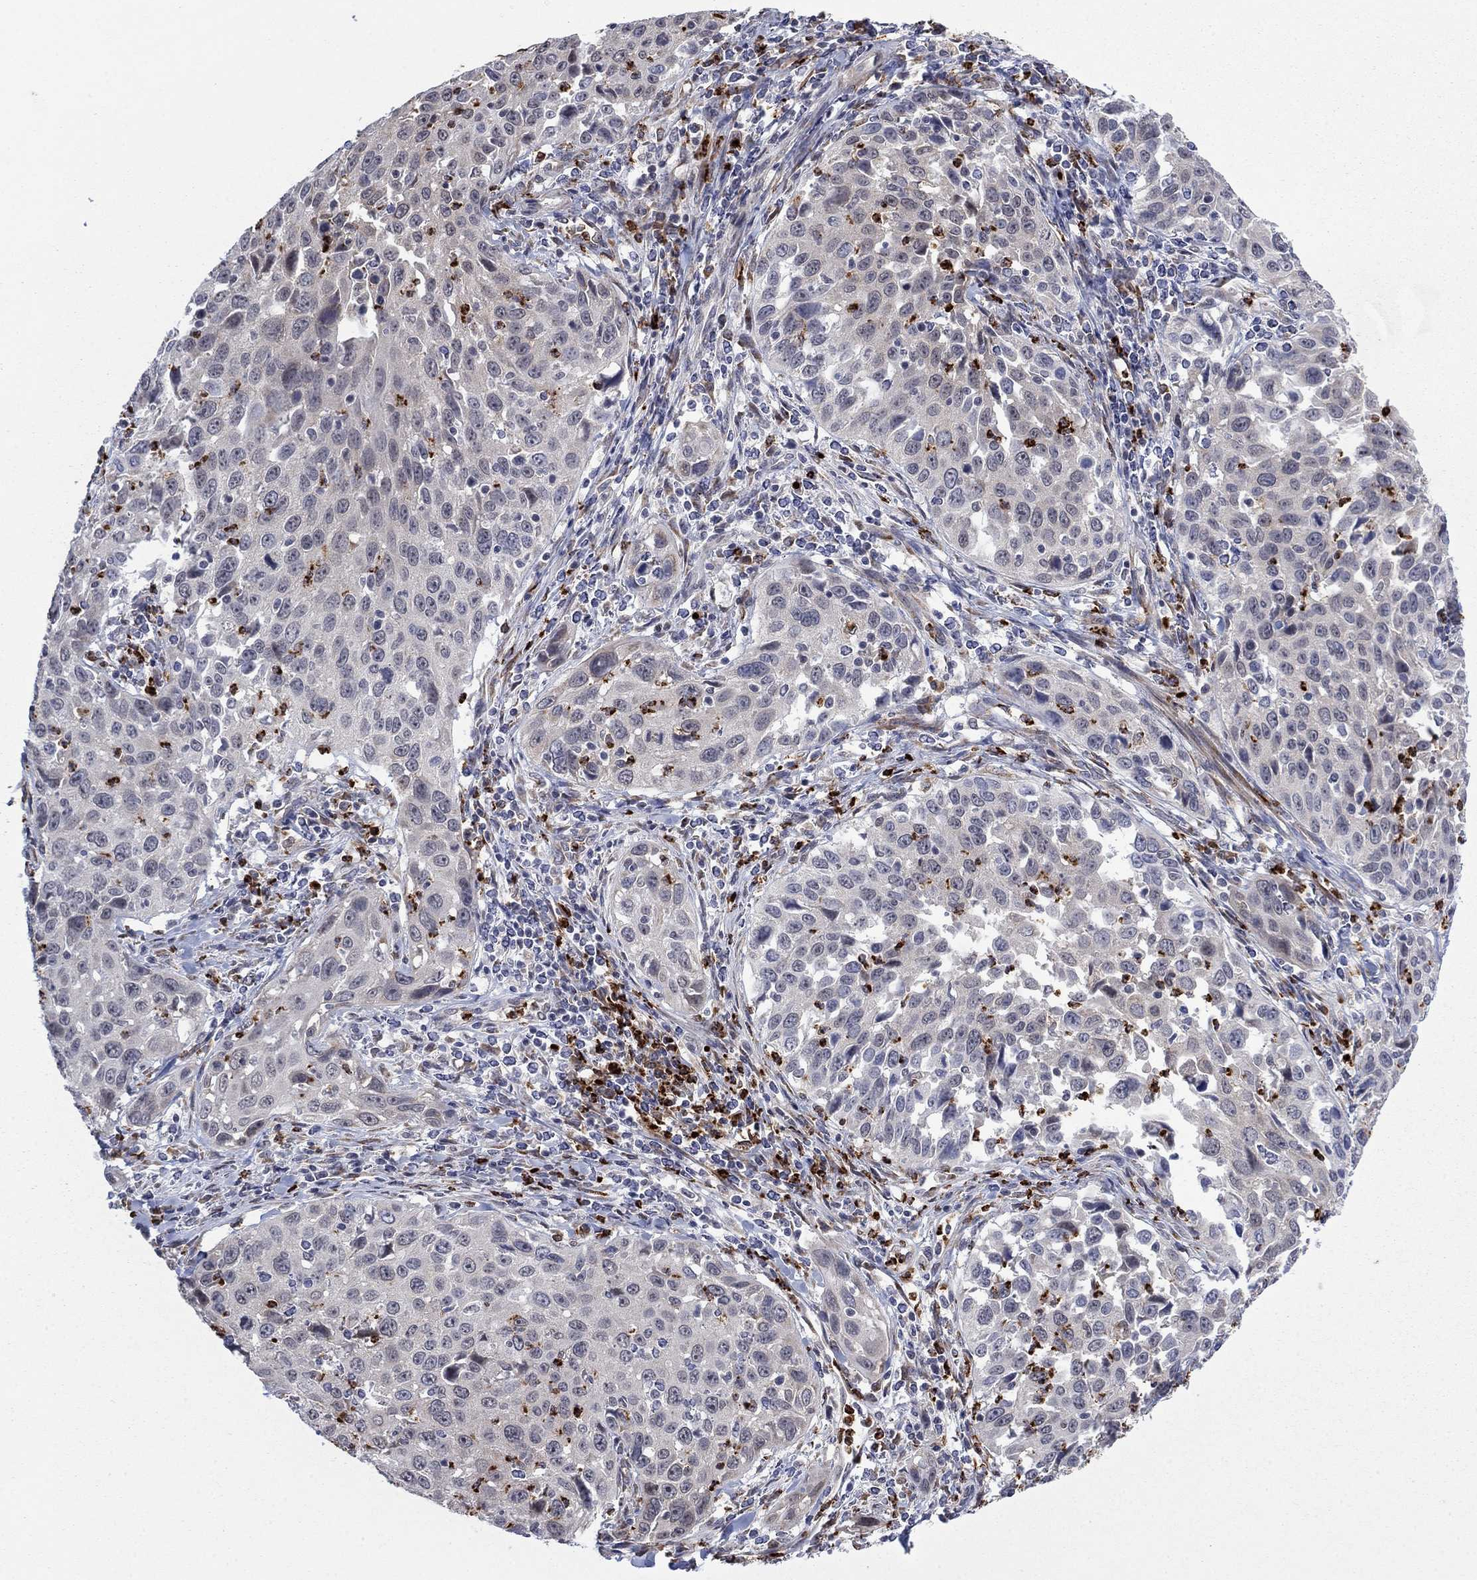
{"staining": {"intensity": "negative", "quantity": "none", "location": "none"}, "tissue": "cervical cancer", "cell_type": "Tumor cells", "image_type": "cancer", "snomed": [{"axis": "morphology", "description": "Squamous cell carcinoma, NOS"}, {"axis": "topography", "description": "Cervix"}], "caption": "Photomicrograph shows no significant protein positivity in tumor cells of cervical cancer.", "gene": "MTRFR", "patient": {"sex": "female", "age": 26}}